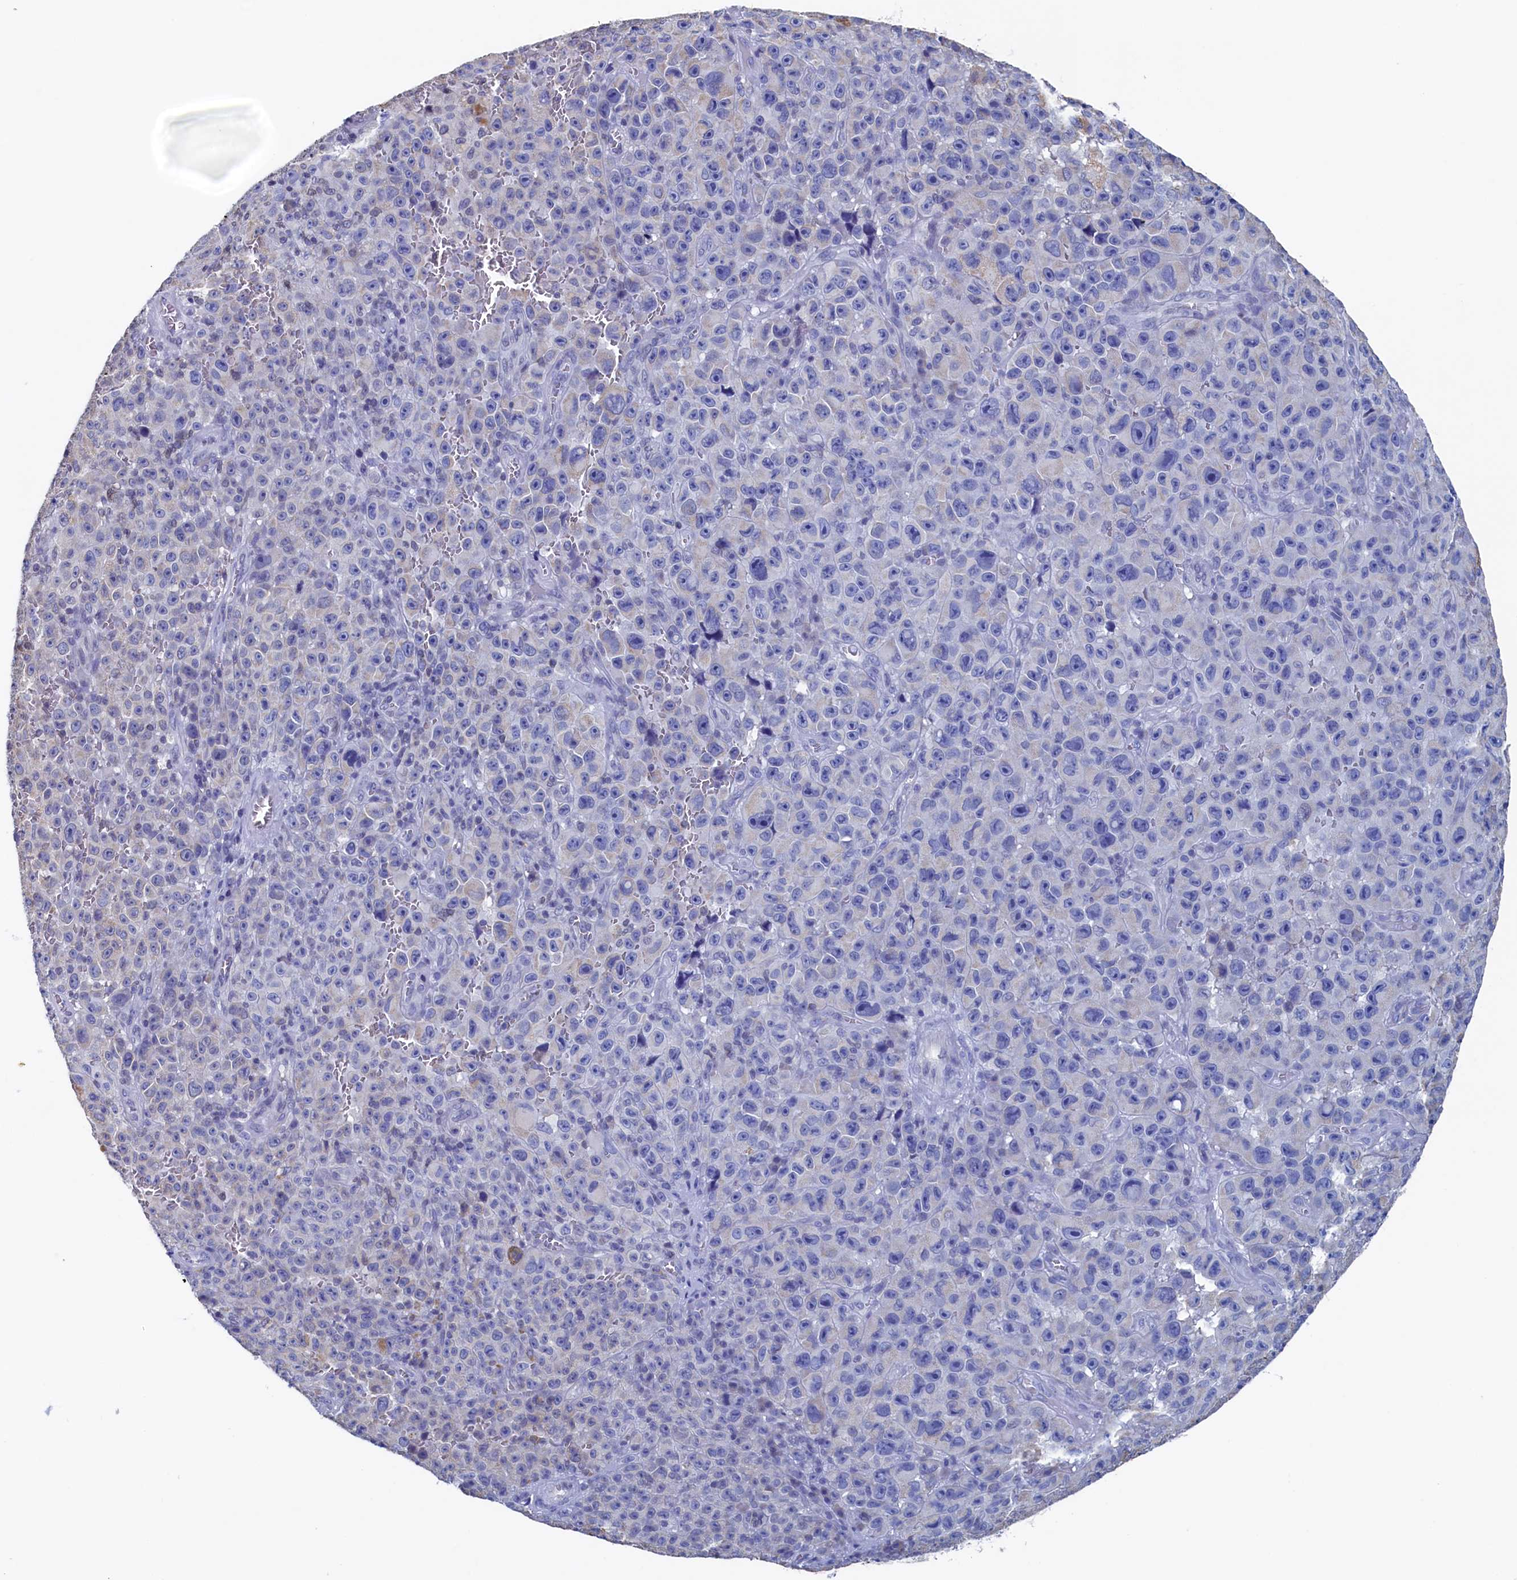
{"staining": {"intensity": "negative", "quantity": "none", "location": "none"}, "tissue": "melanoma", "cell_type": "Tumor cells", "image_type": "cancer", "snomed": [{"axis": "morphology", "description": "Malignant melanoma, NOS"}, {"axis": "topography", "description": "Skin"}], "caption": "A high-resolution photomicrograph shows immunohistochemistry (IHC) staining of melanoma, which exhibits no significant expression in tumor cells. (DAB IHC with hematoxylin counter stain).", "gene": "C11orf54", "patient": {"sex": "female", "age": 82}}